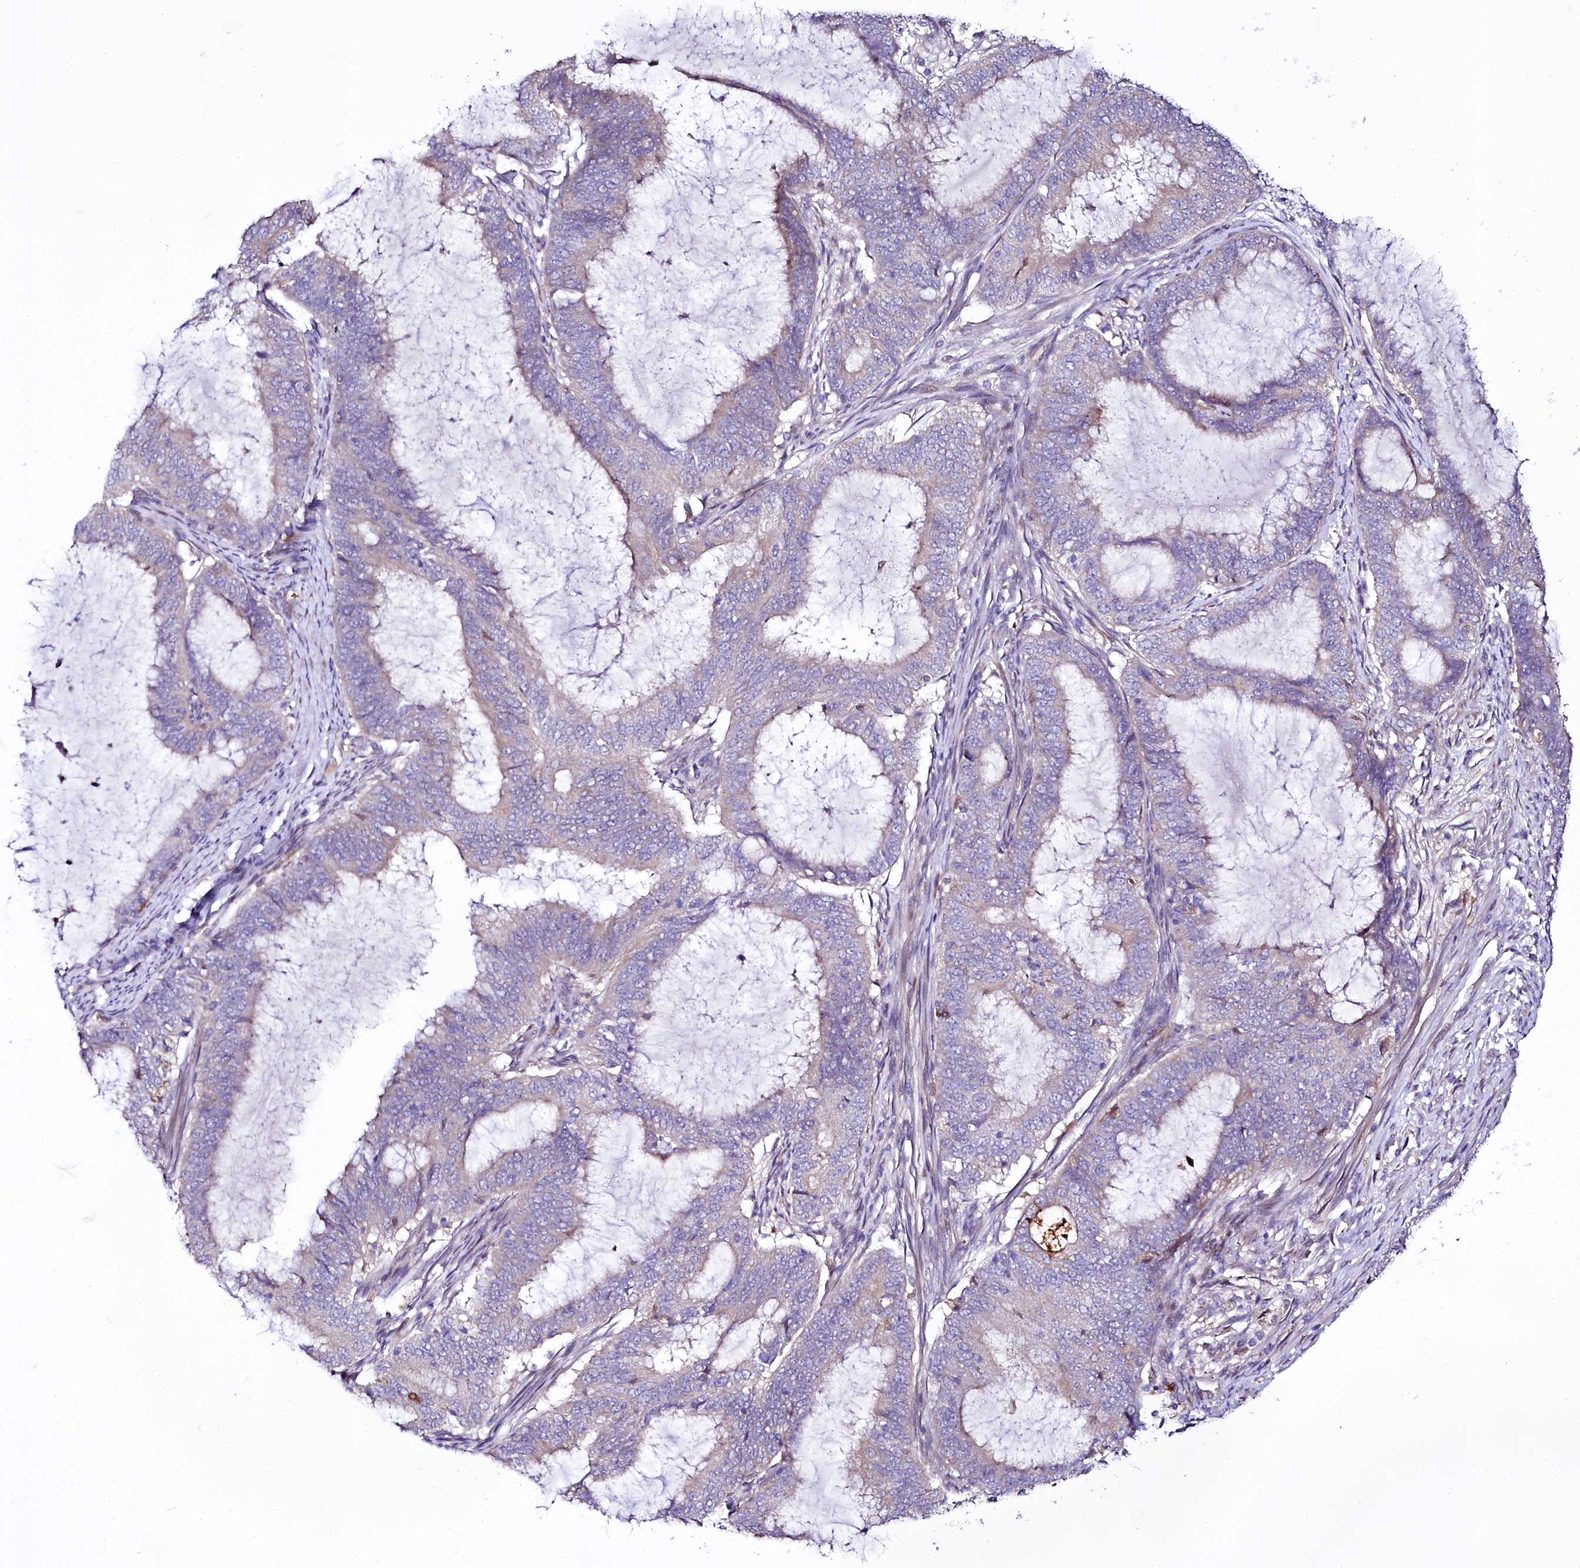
{"staining": {"intensity": "negative", "quantity": "none", "location": "none"}, "tissue": "endometrial cancer", "cell_type": "Tumor cells", "image_type": "cancer", "snomed": [{"axis": "morphology", "description": "Adenocarcinoma, NOS"}, {"axis": "topography", "description": "Endometrium"}], "caption": "Tumor cells show no significant protein staining in adenocarcinoma (endometrial).", "gene": "ZC3H12C", "patient": {"sex": "female", "age": 51}}